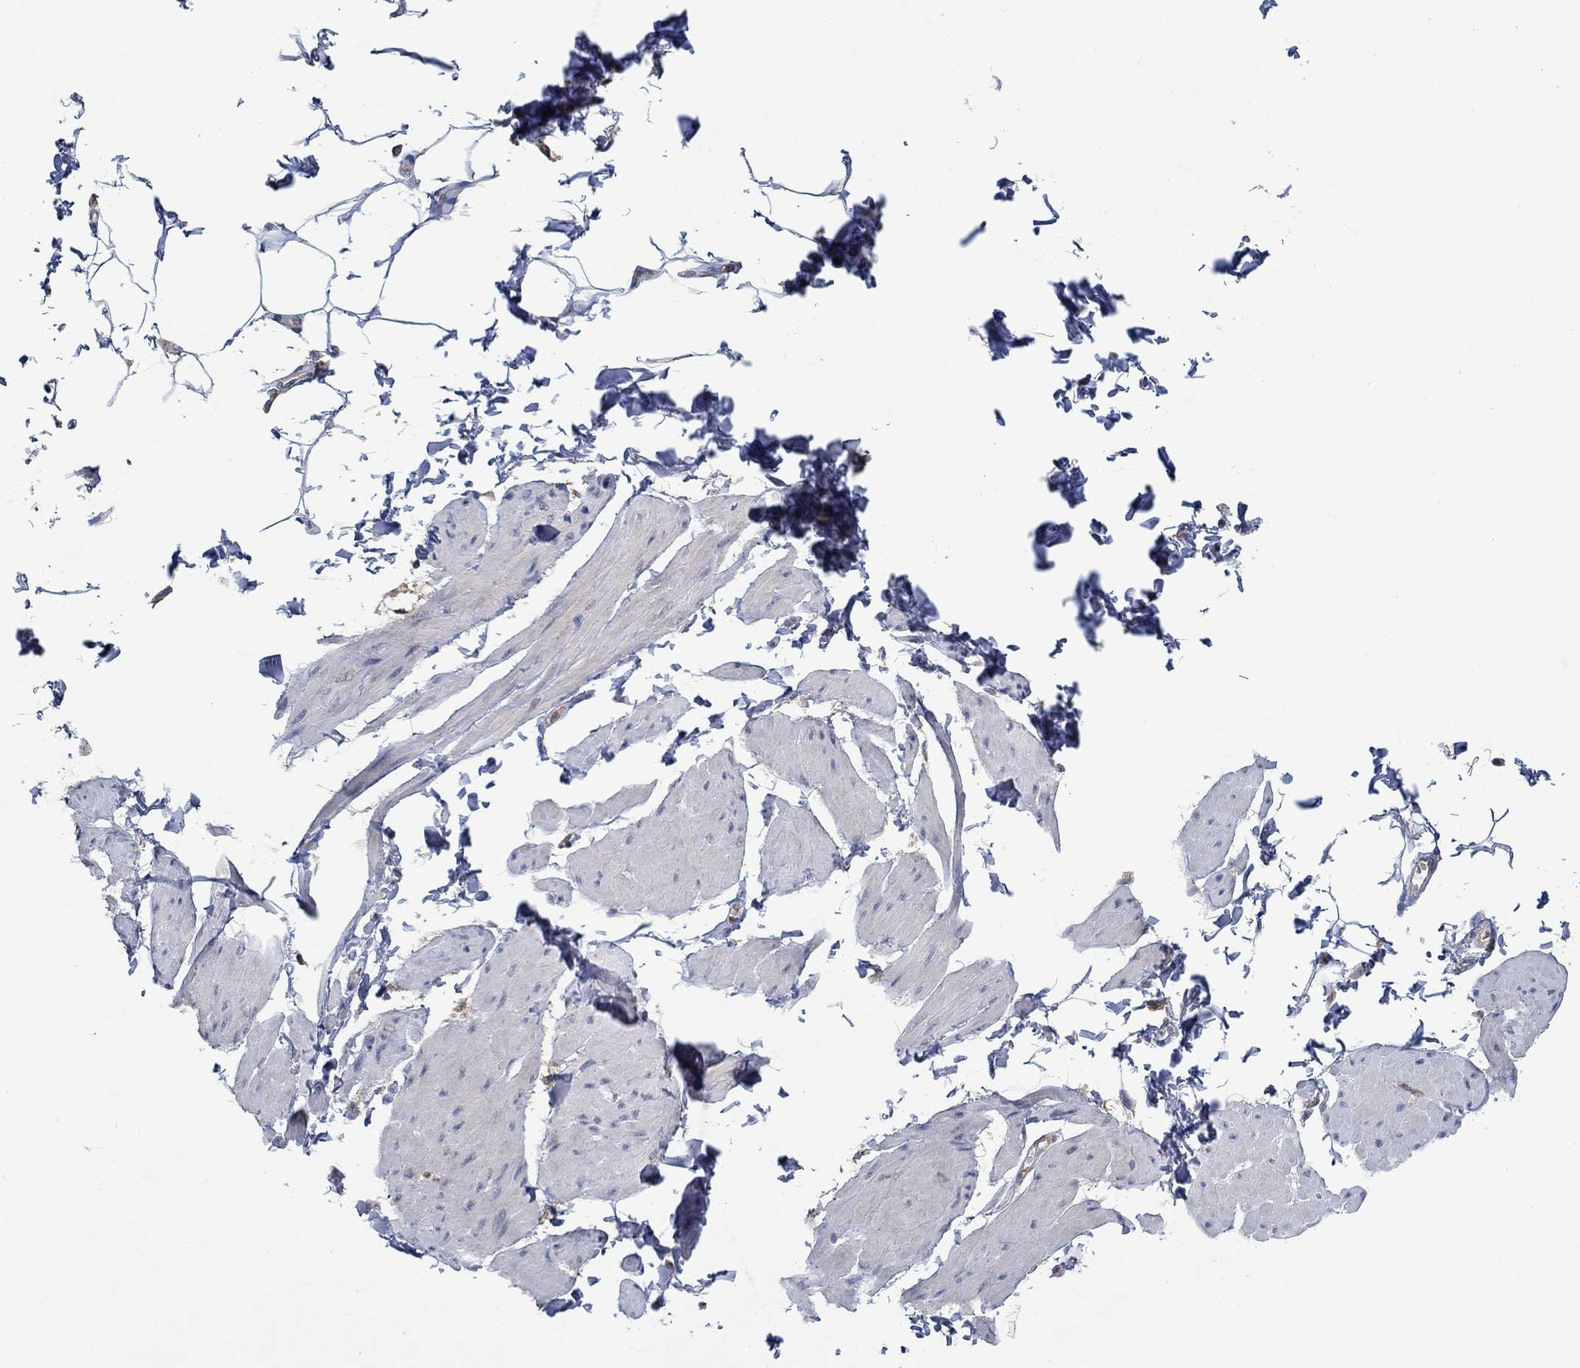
{"staining": {"intensity": "negative", "quantity": "none", "location": "none"}, "tissue": "smooth muscle", "cell_type": "Smooth muscle cells", "image_type": "normal", "snomed": [{"axis": "morphology", "description": "Normal tissue, NOS"}, {"axis": "topography", "description": "Adipose tissue"}, {"axis": "topography", "description": "Smooth muscle"}, {"axis": "topography", "description": "Peripheral nerve tissue"}], "caption": "Immunohistochemistry (IHC) photomicrograph of normal smooth muscle: human smooth muscle stained with DAB (3,3'-diaminobenzidine) shows no significant protein expression in smooth muscle cells.", "gene": "MTHFR", "patient": {"sex": "male", "age": 83}}